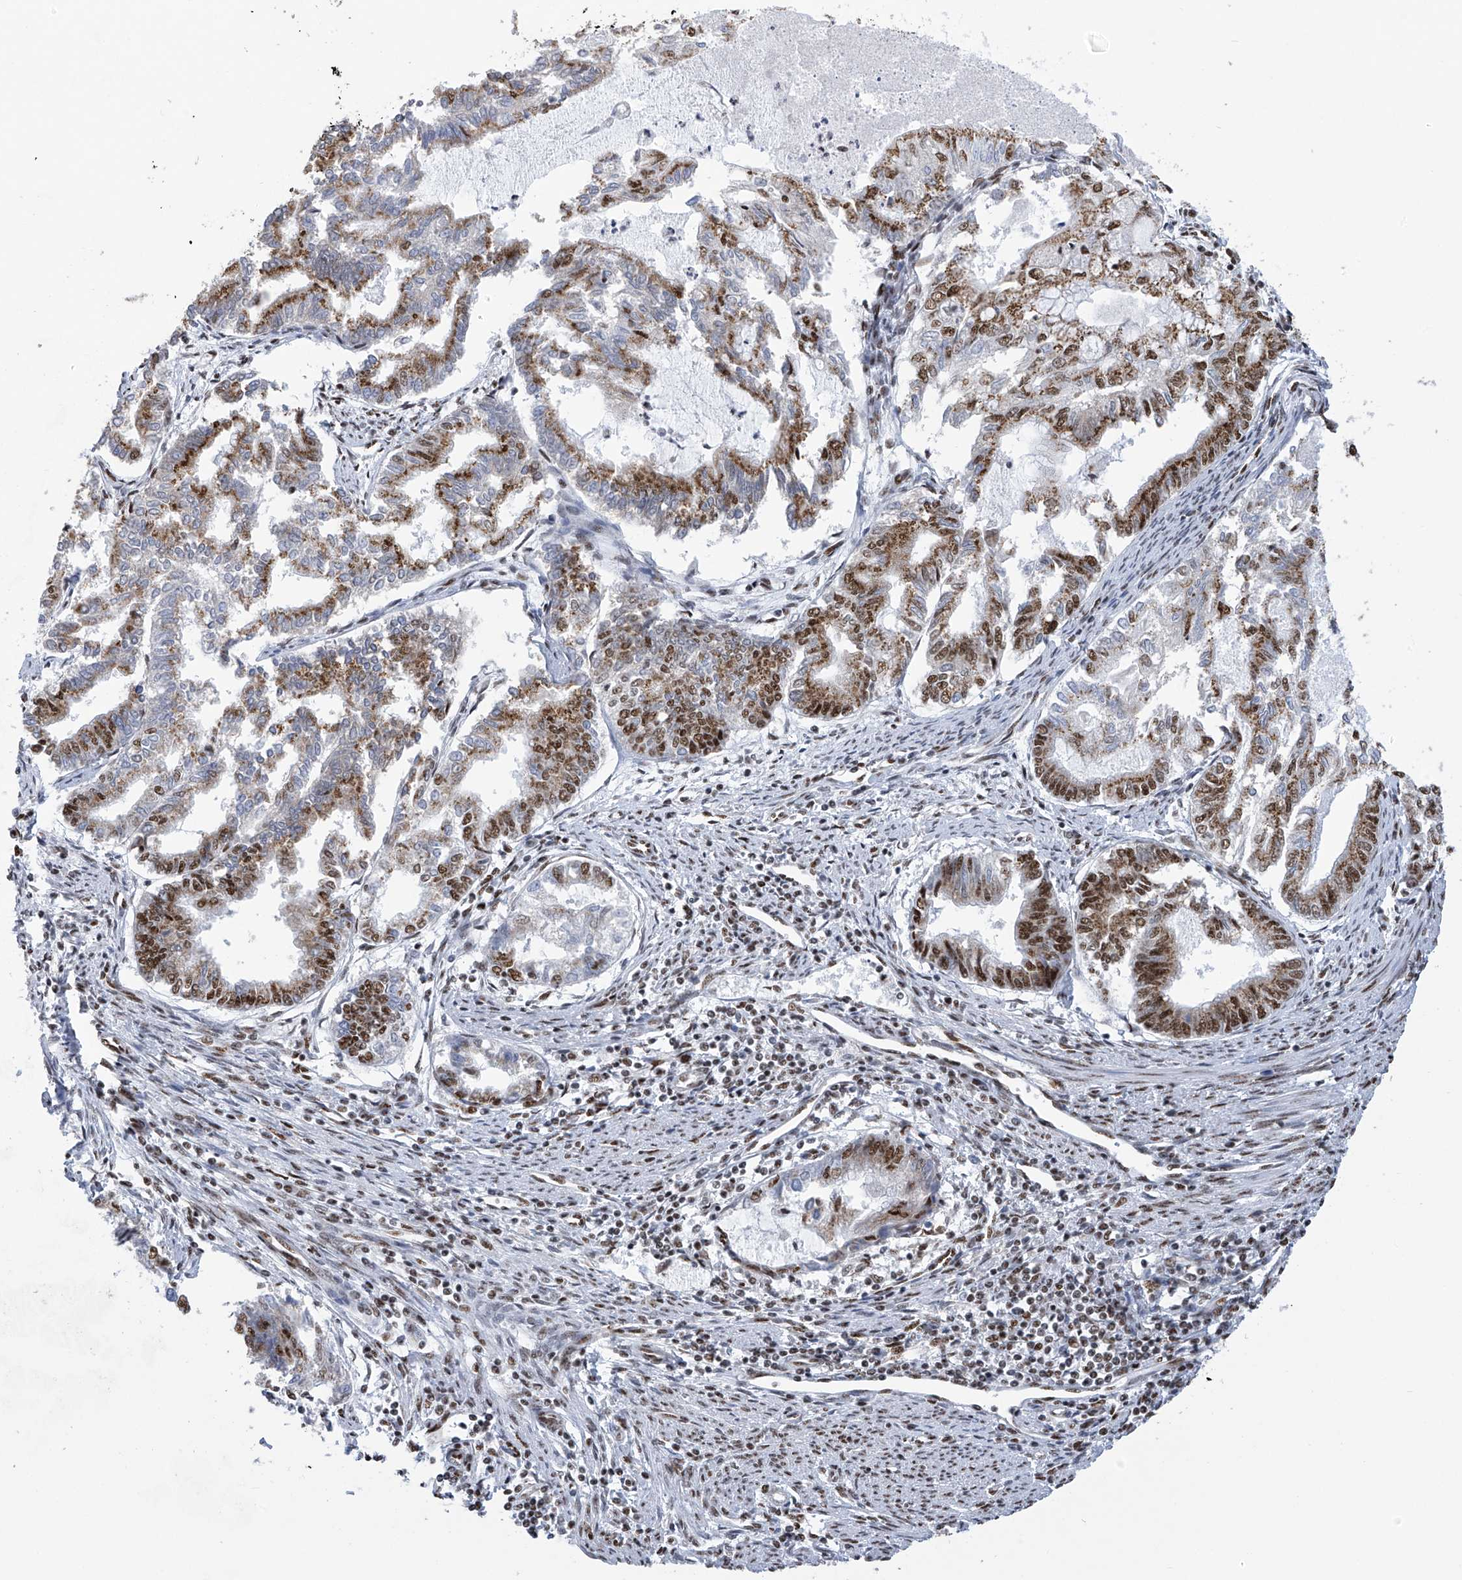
{"staining": {"intensity": "moderate", "quantity": ">75%", "location": "cytoplasmic/membranous,nuclear"}, "tissue": "endometrial cancer", "cell_type": "Tumor cells", "image_type": "cancer", "snomed": [{"axis": "morphology", "description": "Adenocarcinoma, NOS"}, {"axis": "topography", "description": "Endometrium"}], "caption": "Protein staining of endometrial cancer tissue displays moderate cytoplasmic/membranous and nuclear staining in approximately >75% of tumor cells.", "gene": "APLF", "patient": {"sex": "female", "age": 79}}